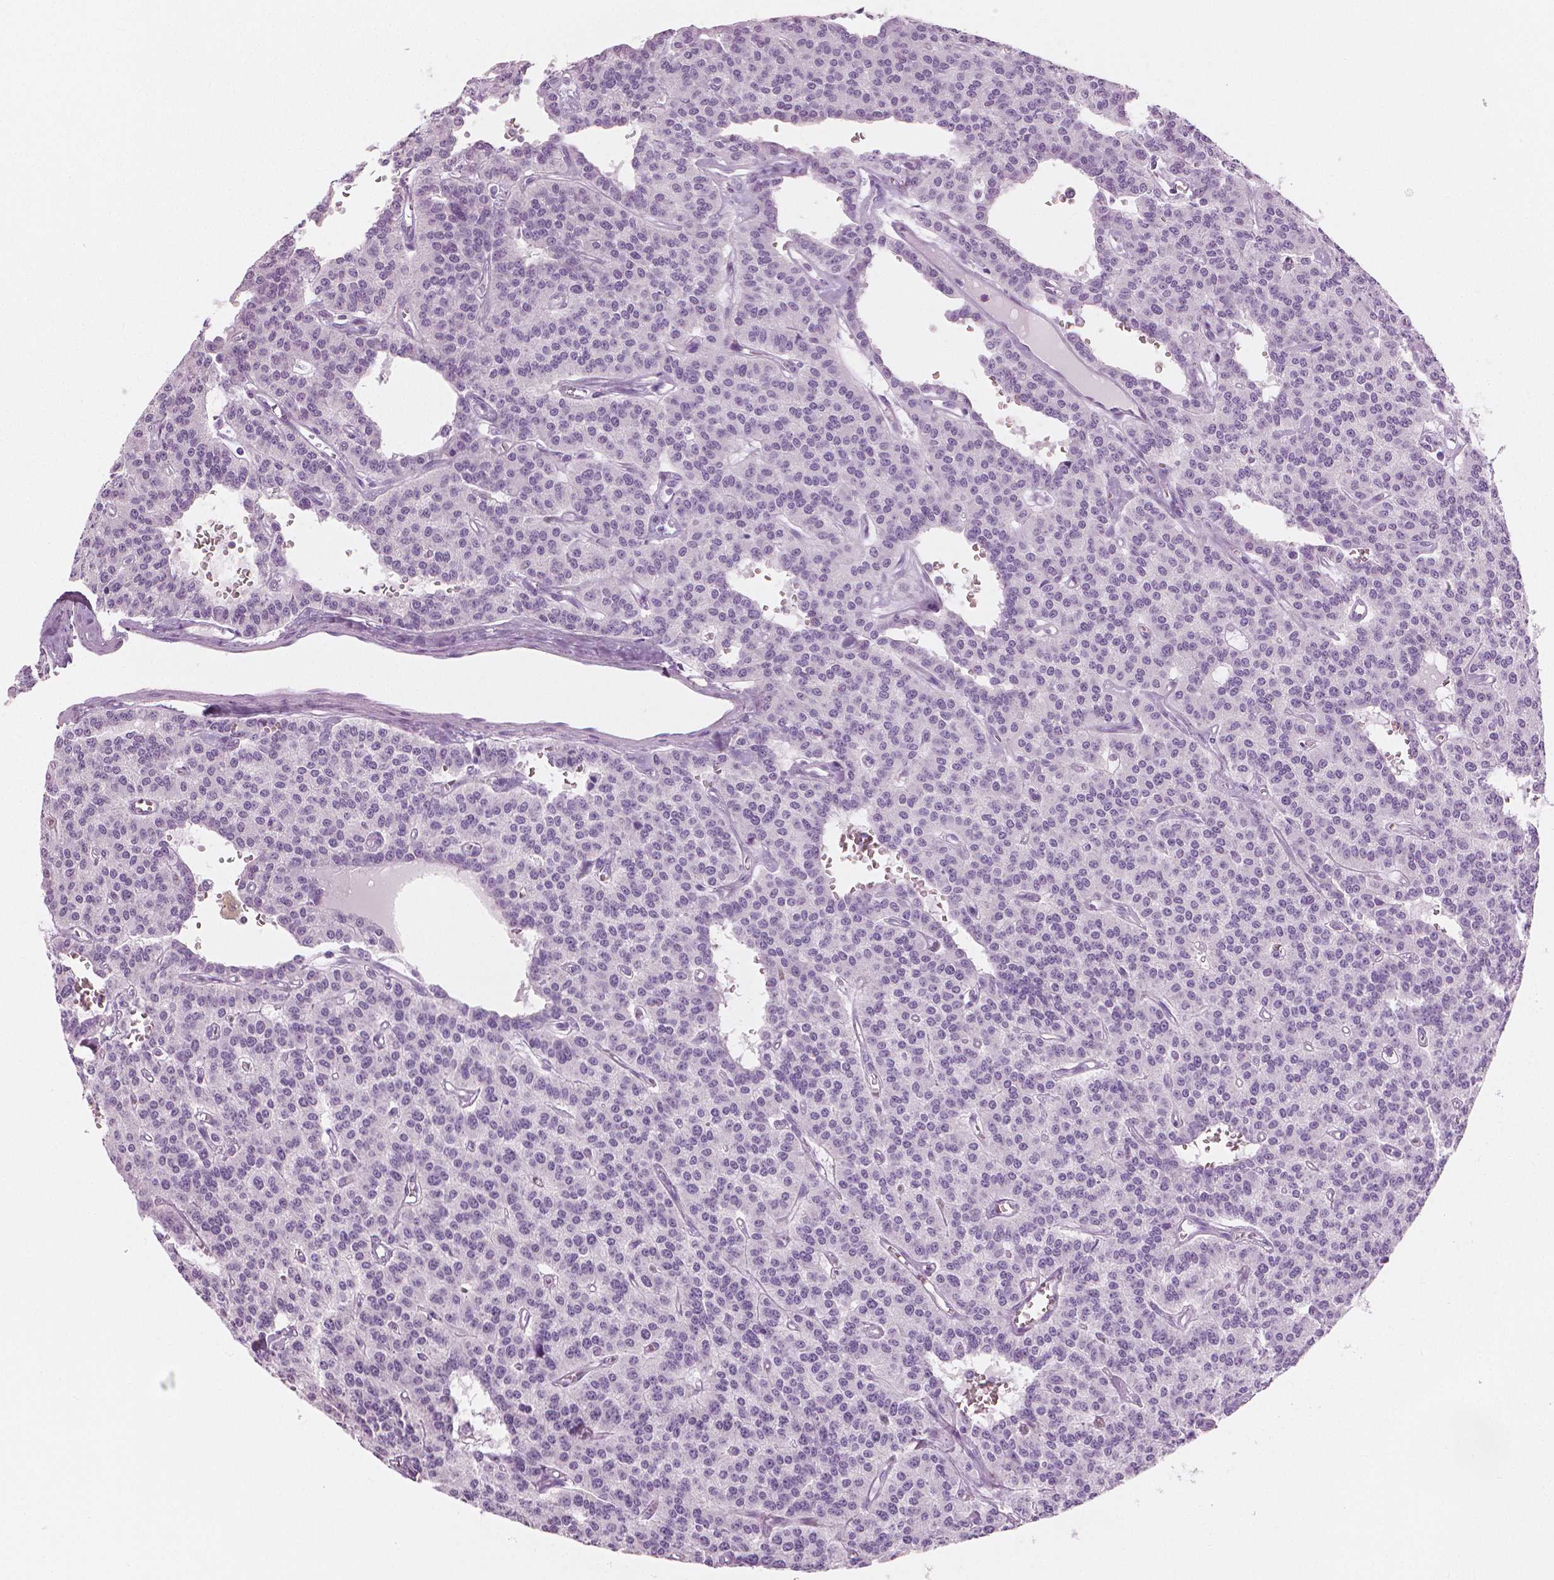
{"staining": {"intensity": "negative", "quantity": "none", "location": "none"}, "tissue": "carcinoid", "cell_type": "Tumor cells", "image_type": "cancer", "snomed": [{"axis": "morphology", "description": "Carcinoid, malignant, NOS"}, {"axis": "topography", "description": "Lung"}], "caption": "Immunohistochemistry (IHC) micrograph of neoplastic tissue: carcinoid (malignant) stained with DAB displays no significant protein expression in tumor cells. Brightfield microscopy of immunohistochemistry stained with DAB (brown) and hematoxylin (blue), captured at high magnification.", "gene": "PLIN4", "patient": {"sex": "female", "age": 71}}